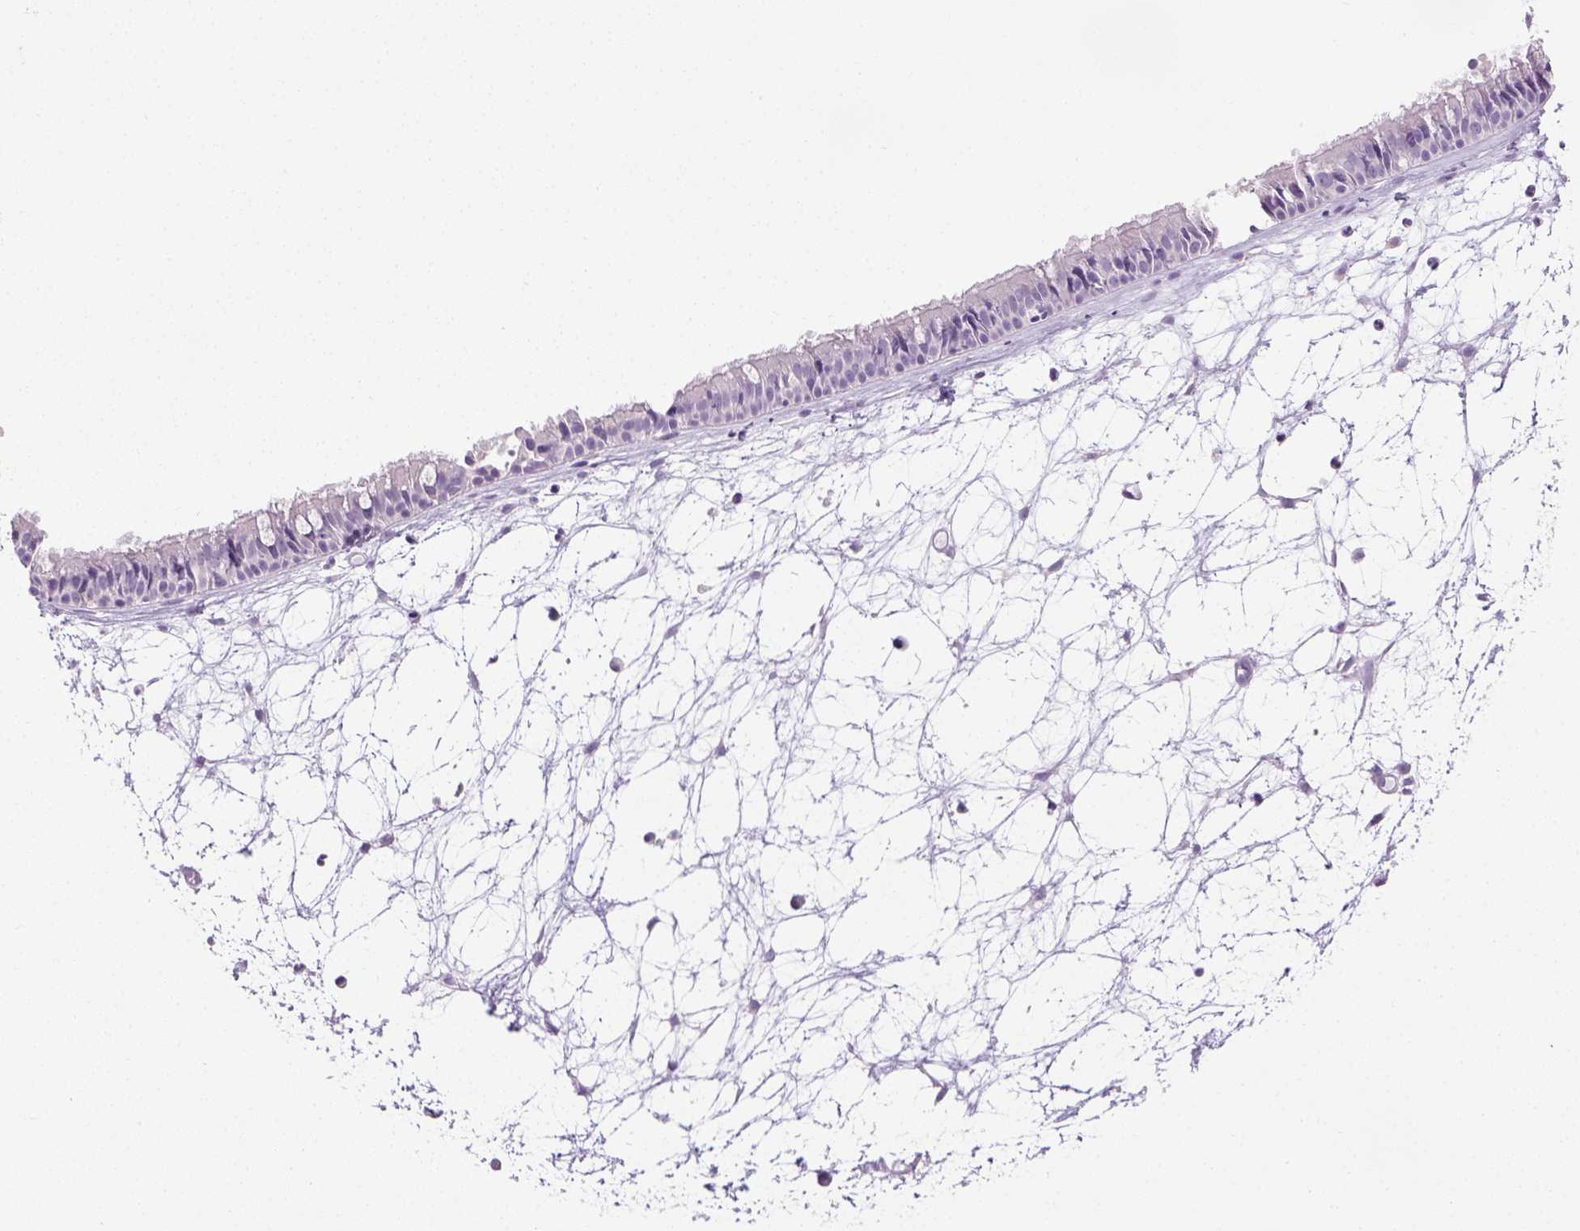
{"staining": {"intensity": "negative", "quantity": "none", "location": "none"}, "tissue": "nasopharynx", "cell_type": "Respiratory epithelial cells", "image_type": "normal", "snomed": [{"axis": "morphology", "description": "Normal tissue, NOS"}, {"axis": "topography", "description": "Nasopharynx"}], "caption": "Immunohistochemical staining of normal human nasopharynx reveals no significant expression in respiratory epithelial cells.", "gene": "LGSN", "patient": {"sex": "male", "age": 31}}